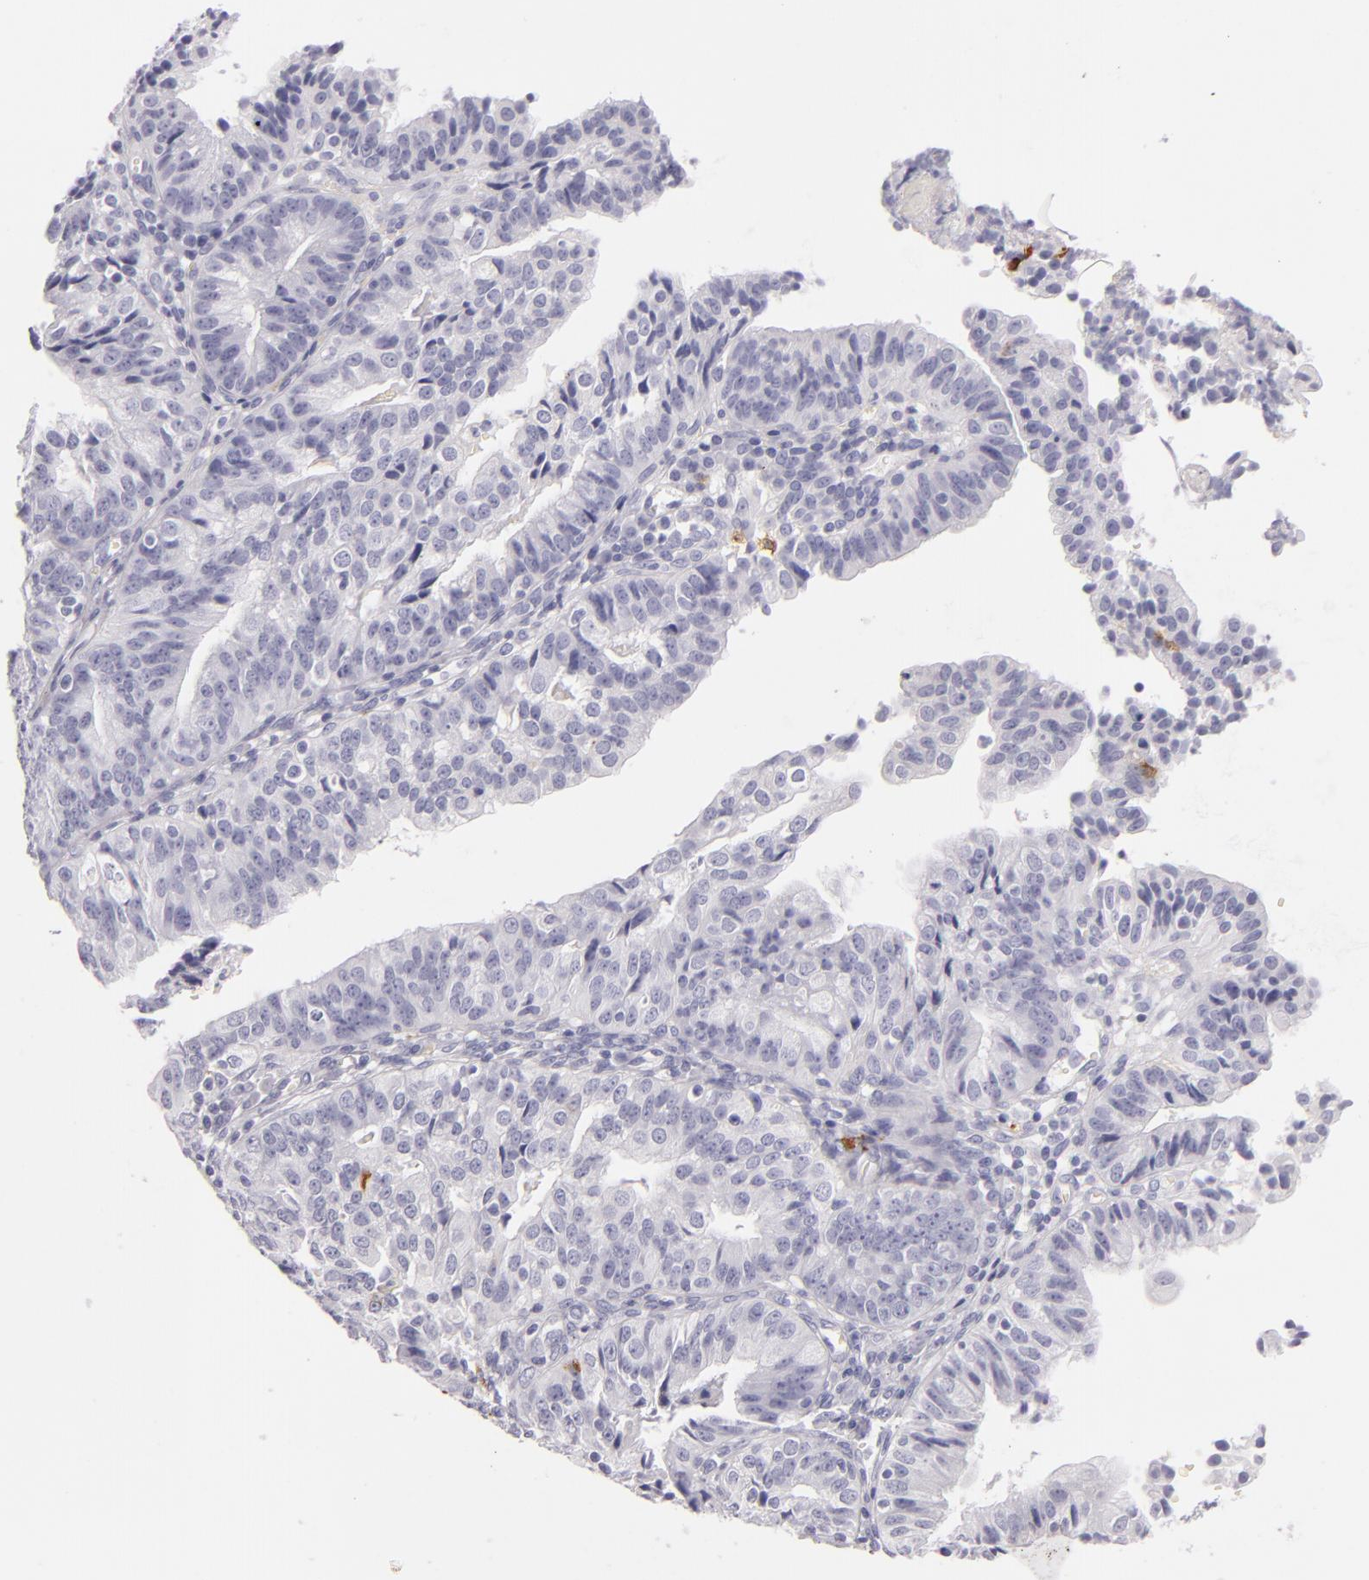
{"staining": {"intensity": "negative", "quantity": "none", "location": "none"}, "tissue": "endometrial cancer", "cell_type": "Tumor cells", "image_type": "cancer", "snomed": [{"axis": "morphology", "description": "Adenocarcinoma, NOS"}, {"axis": "topography", "description": "Endometrium"}], "caption": "Micrograph shows no protein staining in tumor cells of adenocarcinoma (endometrial) tissue.", "gene": "CD207", "patient": {"sex": "female", "age": 56}}